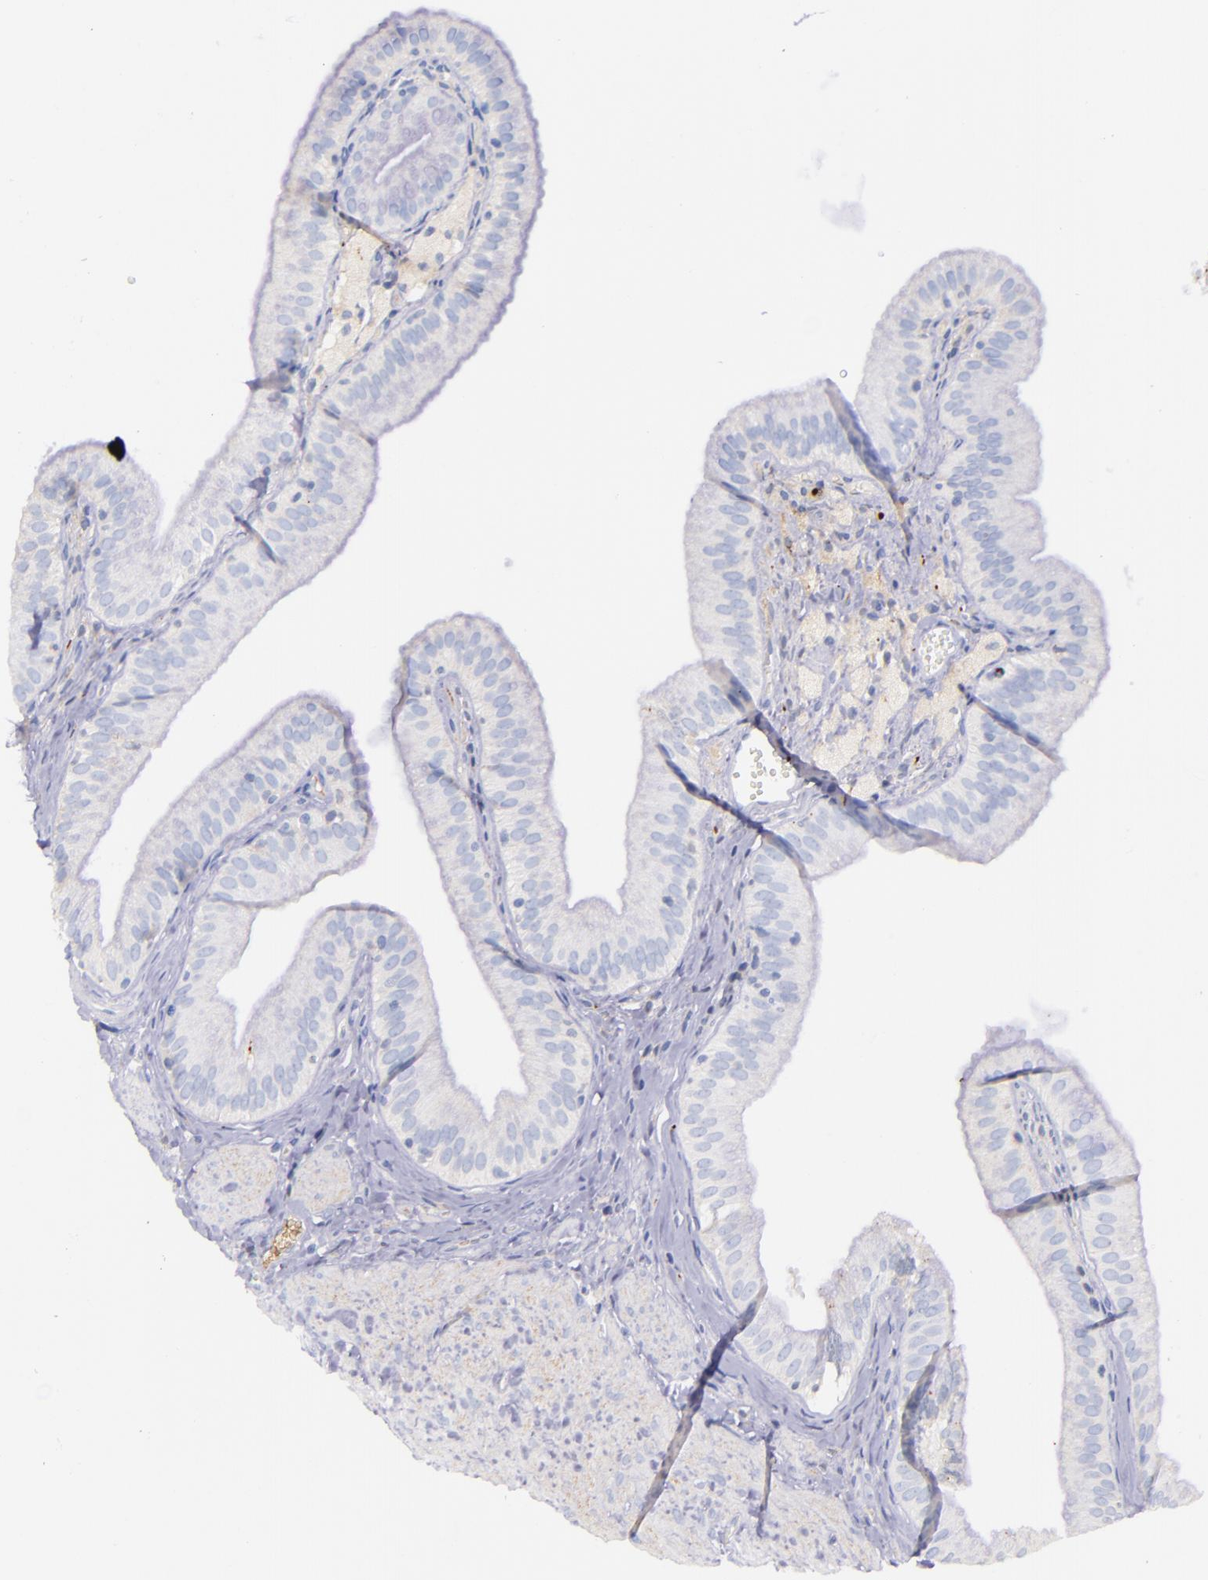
{"staining": {"intensity": "negative", "quantity": "none", "location": "none"}, "tissue": "gallbladder", "cell_type": "Glandular cells", "image_type": "normal", "snomed": [{"axis": "morphology", "description": "Normal tissue, NOS"}, {"axis": "topography", "description": "Gallbladder"}], "caption": "The IHC micrograph has no significant positivity in glandular cells of gallbladder.", "gene": "KNG1", "patient": {"sex": "female", "age": 24}}